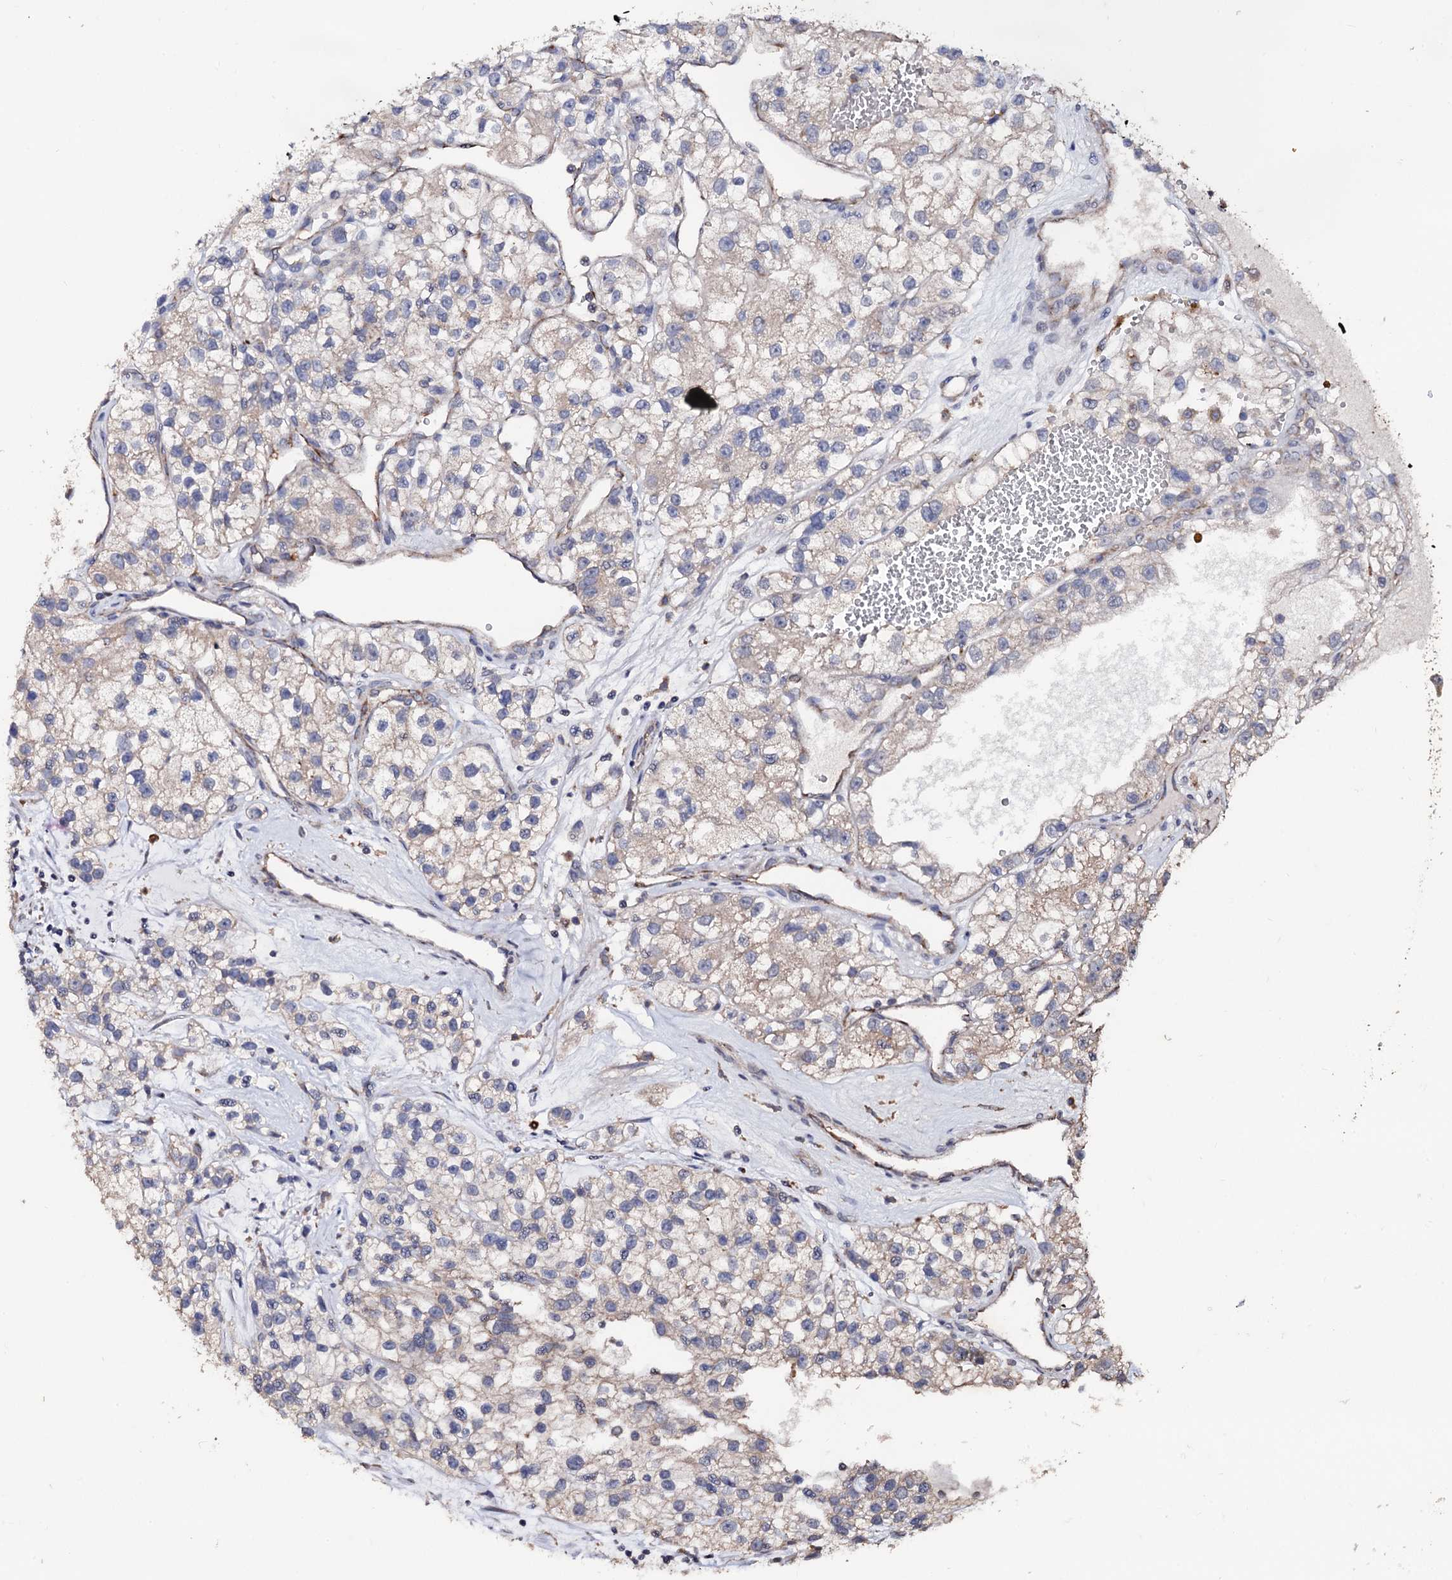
{"staining": {"intensity": "negative", "quantity": "none", "location": "none"}, "tissue": "renal cancer", "cell_type": "Tumor cells", "image_type": "cancer", "snomed": [{"axis": "morphology", "description": "Adenocarcinoma, NOS"}, {"axis": "topography", "description": "Kidney"}], "caption": "Immunohistochemistry histopathology image of human renal cancer stained for a protein (brown), which shows no expression in tumor cells.", "gene": "PPTC7", "patient": {"sex": "female", "age": 57}}